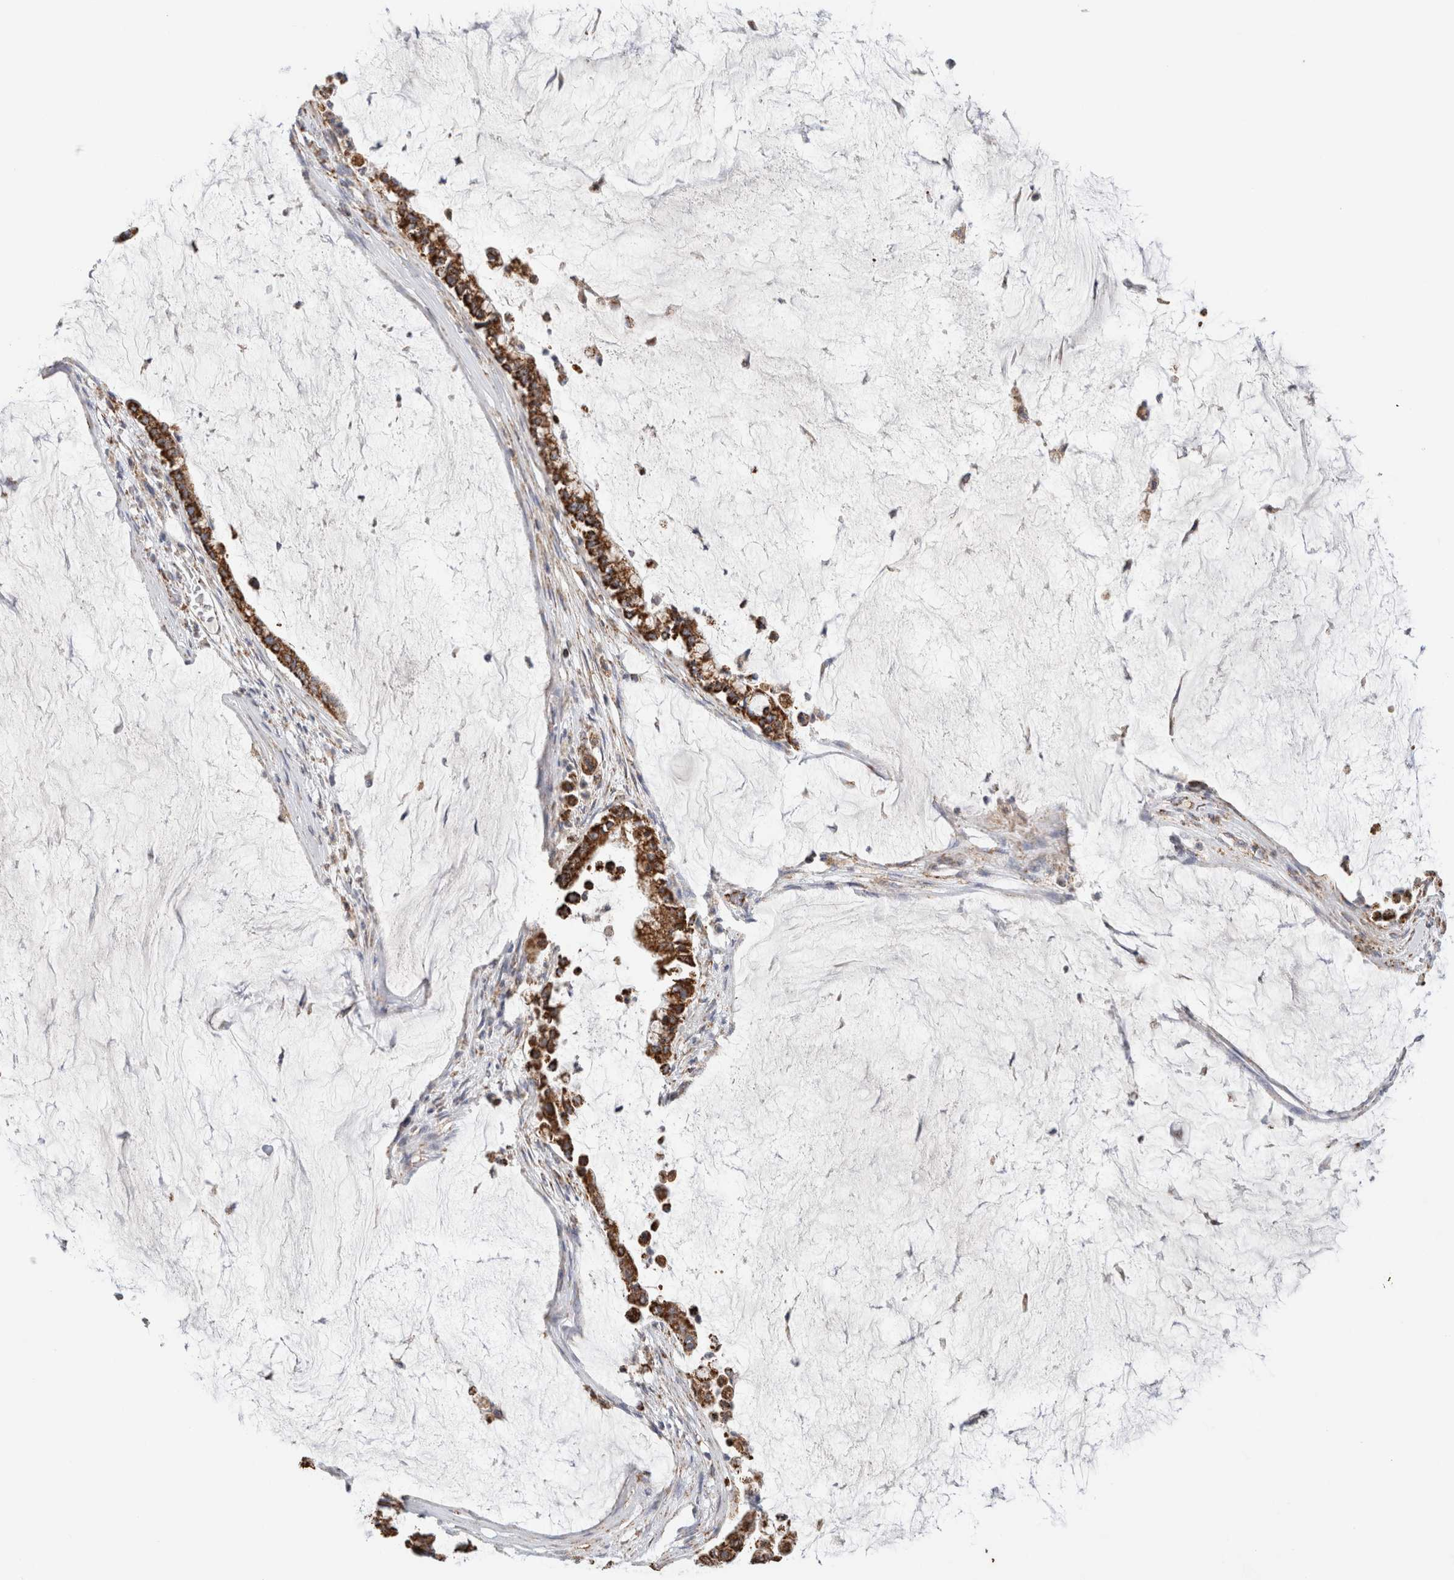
{"staining": {"intensity": "strong", "quantity": ">75%", "location": "cytoplasmic/membranous"}, "tissue": "pancreatic cancer", "cell_type": "Tumor cells", "image_type": "cancer", "snomed": [{"axis": "morphology", "description": "Adenocarcinoma, NOS"}, {"axis": "topography", "description": "Pancreas"}], "caption": "Immunohistochemical staining of pancreatic adenocarcinoma demonstrates high levels of strong cytoplasmic/membranous protein expression in about >75% of tumor cells.", "gene": "C1QBP", "patient": {"sex": "male", "age": 41}}